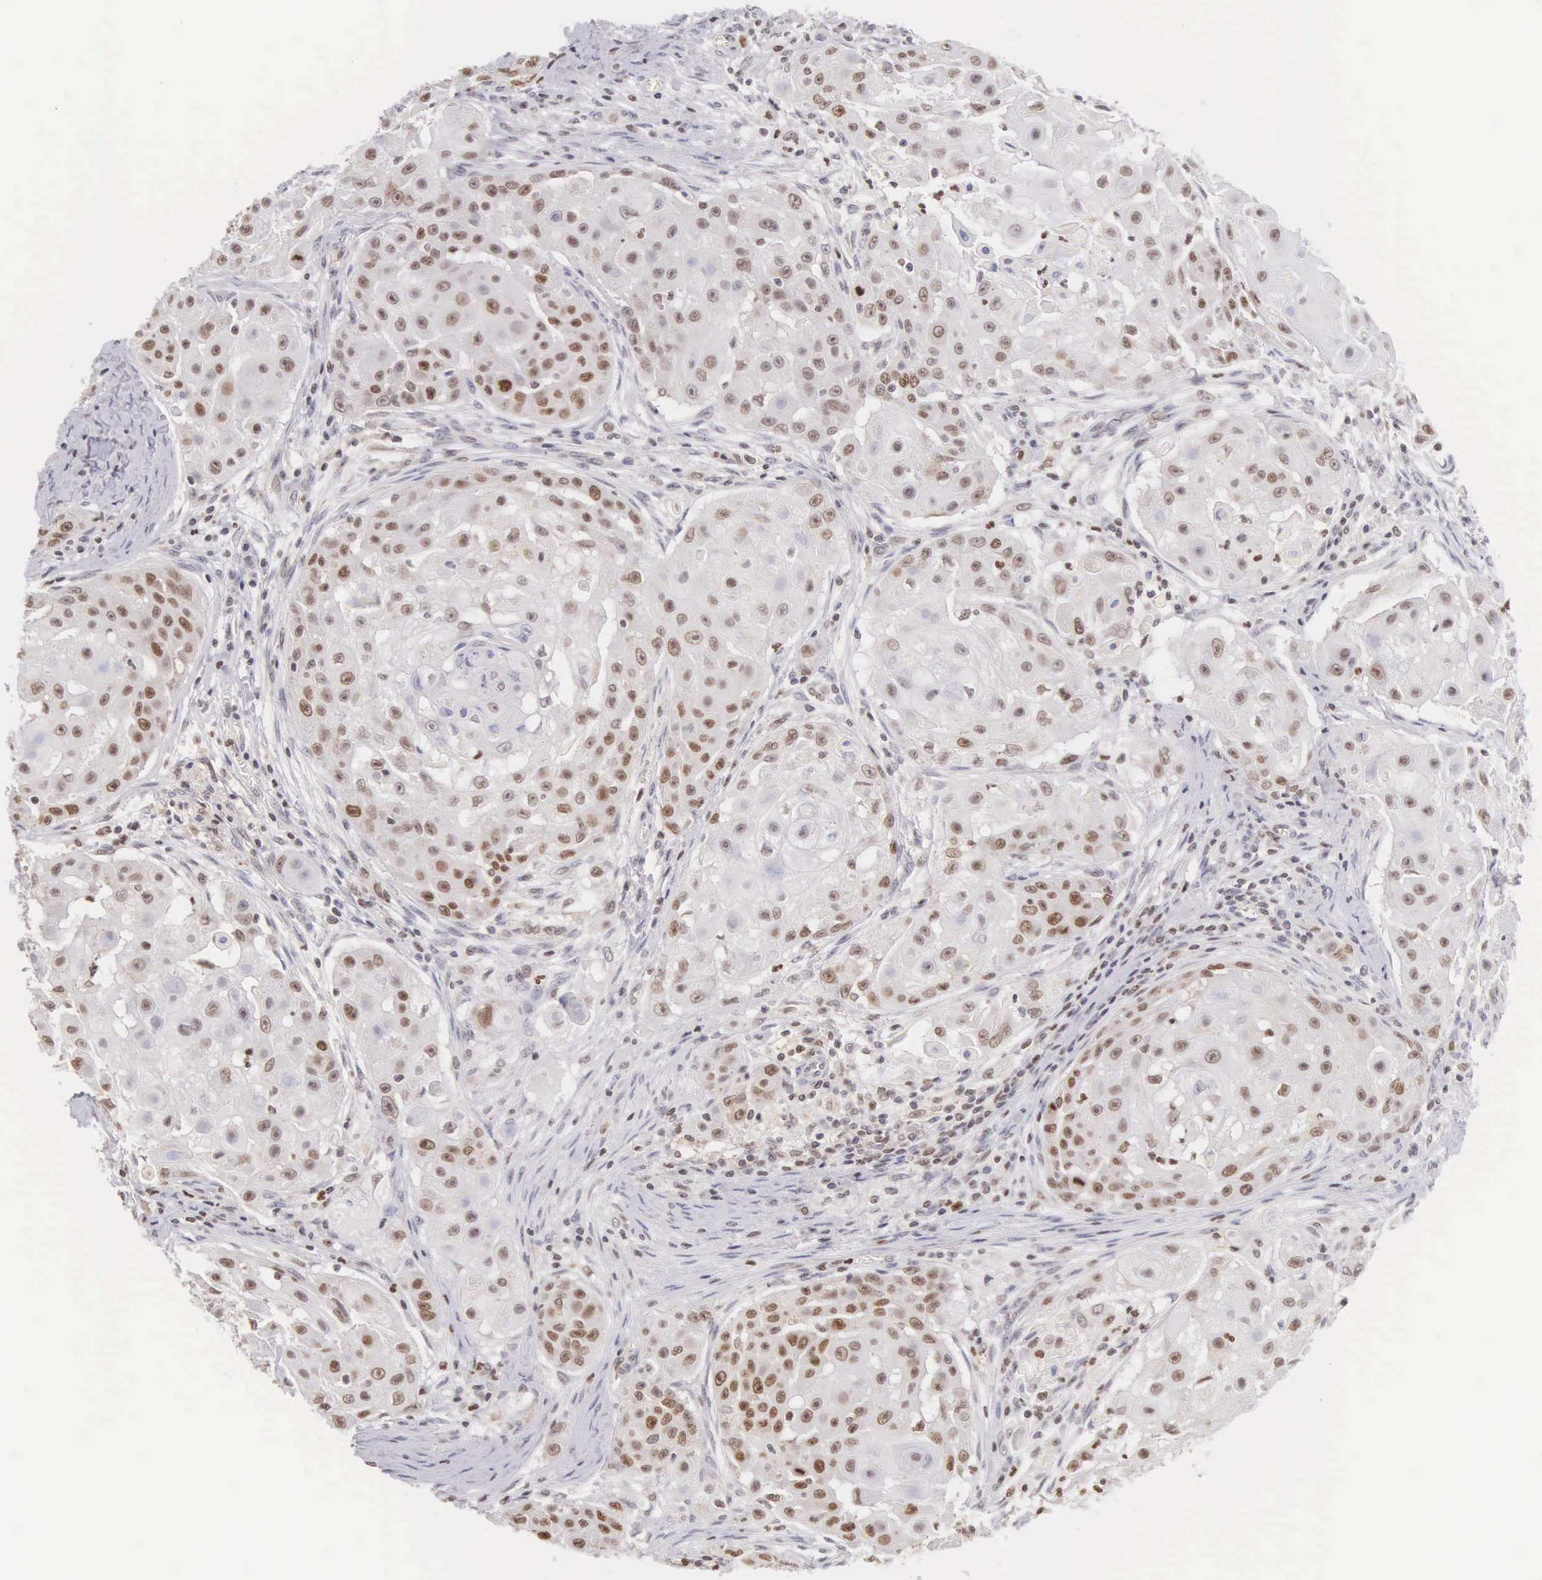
{"staining": {"intensity": "moderate", "quantity": "25%-75%", "location": "nuclear"}, "tissue": "skin cancer", "cell_type": "Tumor cells", "image_type": "cancer", "snomed": [{"axis": "morphology", "description": "Squamous cell carcinoma, NOS"}, {"axis": "topography", "description": "Skin"}], "caption": "This is an image of IHC staining of skin cancer, which shows moderate positivity in the nuclear of tumor cells.", "gene": "VRK1", "patient": {"sex": "female", "age": 57}}